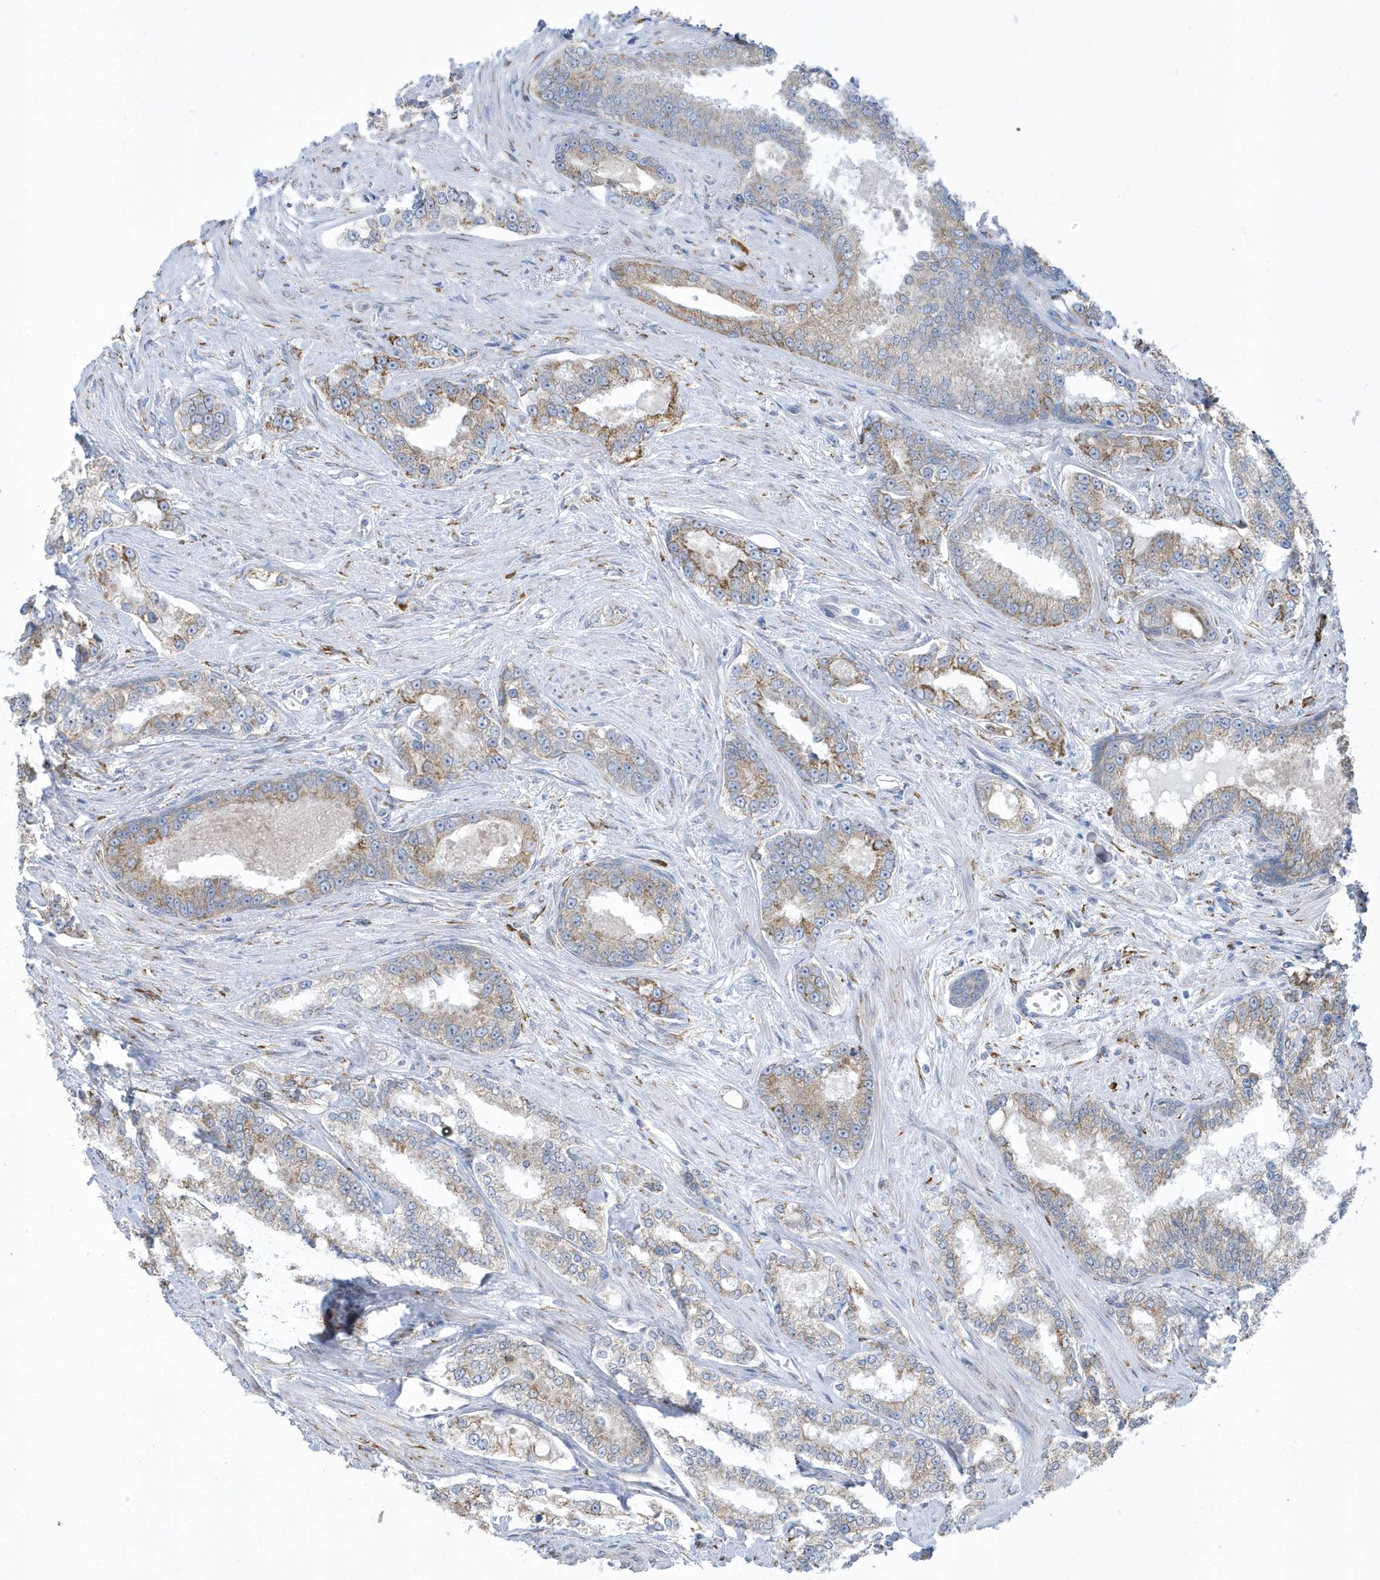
{"staining": {"intensity": "moderate", "quantity": "25%-75%", "location": "cytoplasmic/membranous"}, "tissue": "prostate cancer", "cell_type": "Tumor cells", "image_type": "cancer", "snomed": [{"axis": "morphology", "description": "Normal tissue, NOS"}, {"axis": "morphology", "description": "Adenocarcinoma, High grade"}, {"axis": "topography", "description": "Prostate"}], "caption": "The image shows immunohistochemical staining of prostate cancer. There is moderate cytoplasmic/membranous positivity is present in approximately 25%-75% of tumor cells.", "gene": "DCAF1", "patient": {"sex": "male", "age": 83}}